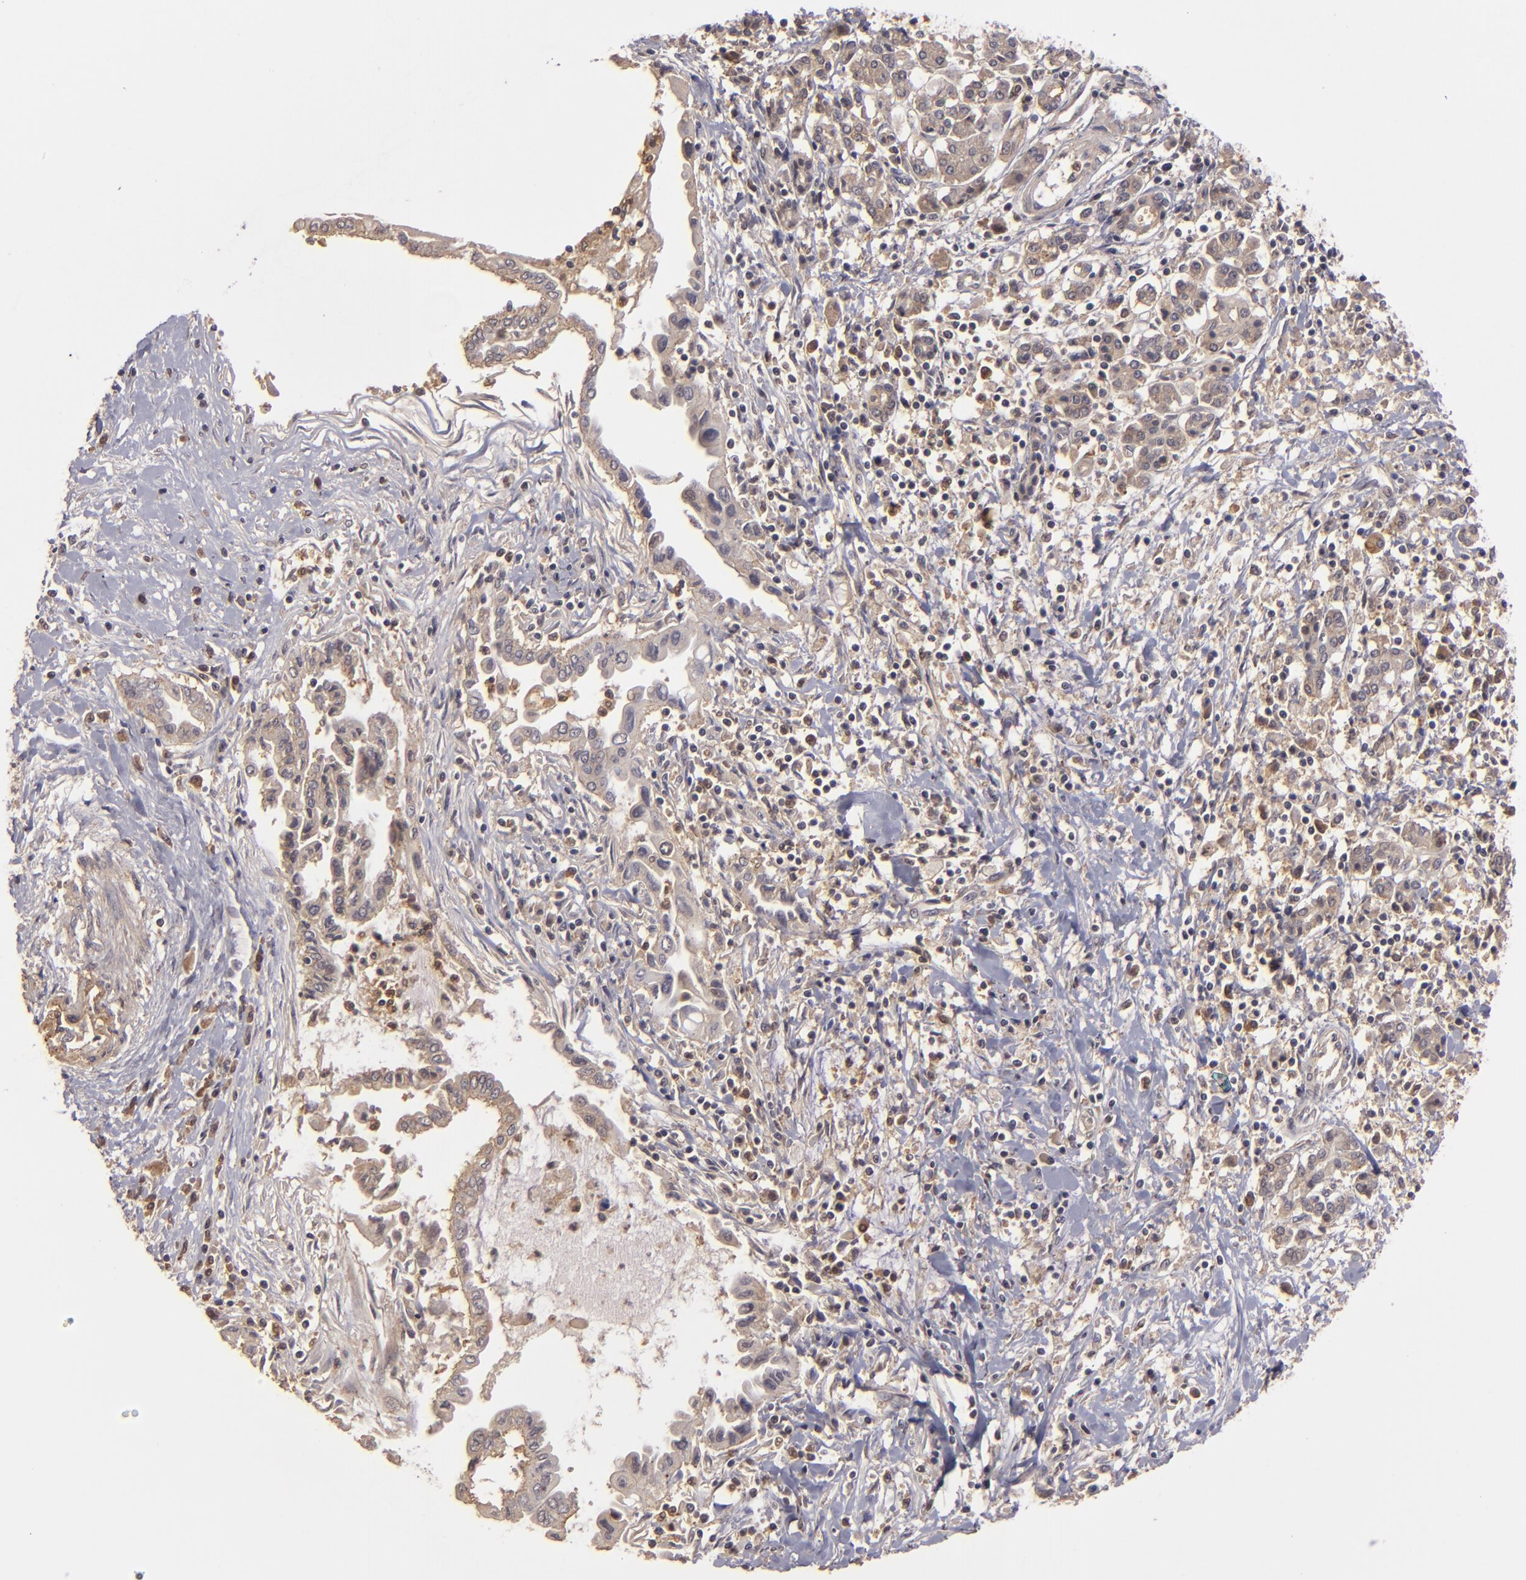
{"staining": {"intensity": "strong", "quantity": ">75%", "location": "cytoplasmic/membranous"}, "tissue": "pancreatic cancer", "cell_type": "Tumor cells", "image_type": "cancer", "snomed": [{"axis": "morphology", "description": "Adenocarcinoma, NOS"}, {"axis": "topography", "description": "Pancreas"}], "caption": "About >75% of tumor cells in human adenocarcinoma (pancreatic) reveal strong cytoplasmic/membranous protein expression as visualized by brown immunohistochemical staining.", "gene": "PRKCD", "patient": {"sex": "female", "age": 57}}